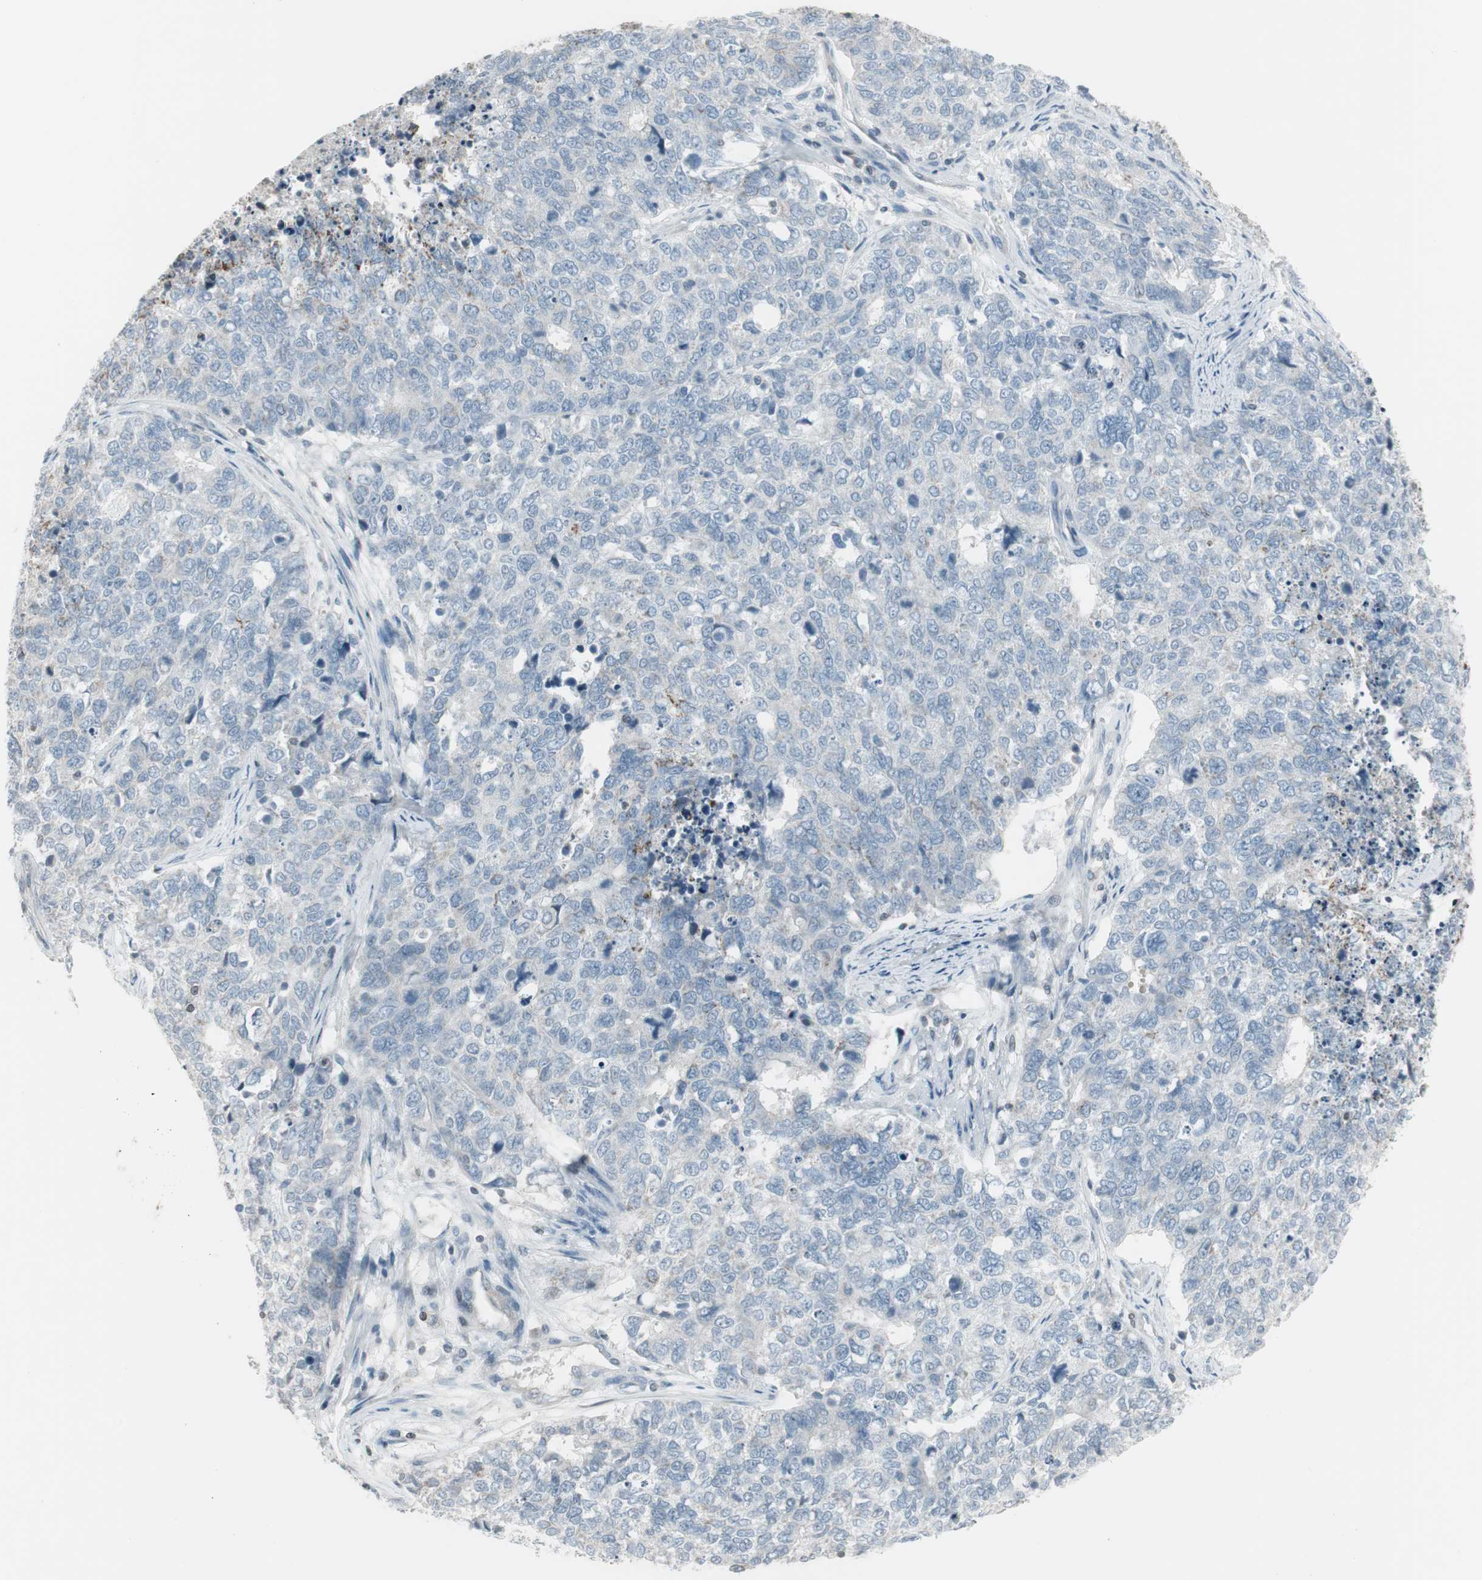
{"staining": {"intensity": "weak", "quantity": "<25%", "location": "cytoplasmic/membranous"}, "tissue": "cervical cancer", "cell_type": "Tumor cells", "image_type": "cancer", "snomed": [{"axis": "morphology", "description": "Squamous cell carcinoma, NOS"}, {"axis": "topography", "description": "Cervix"}], "caption": "The immunohistochemistry (IHC) photomicrograph has no significant positivity in tumor cells of cervical squamous cell carcinoma tissue. (Immunohistochemistry (ihc), brightfield microscopy, high magnification).", "gene": "ARG2", "patient": {"sex": "female", "age": 63}}